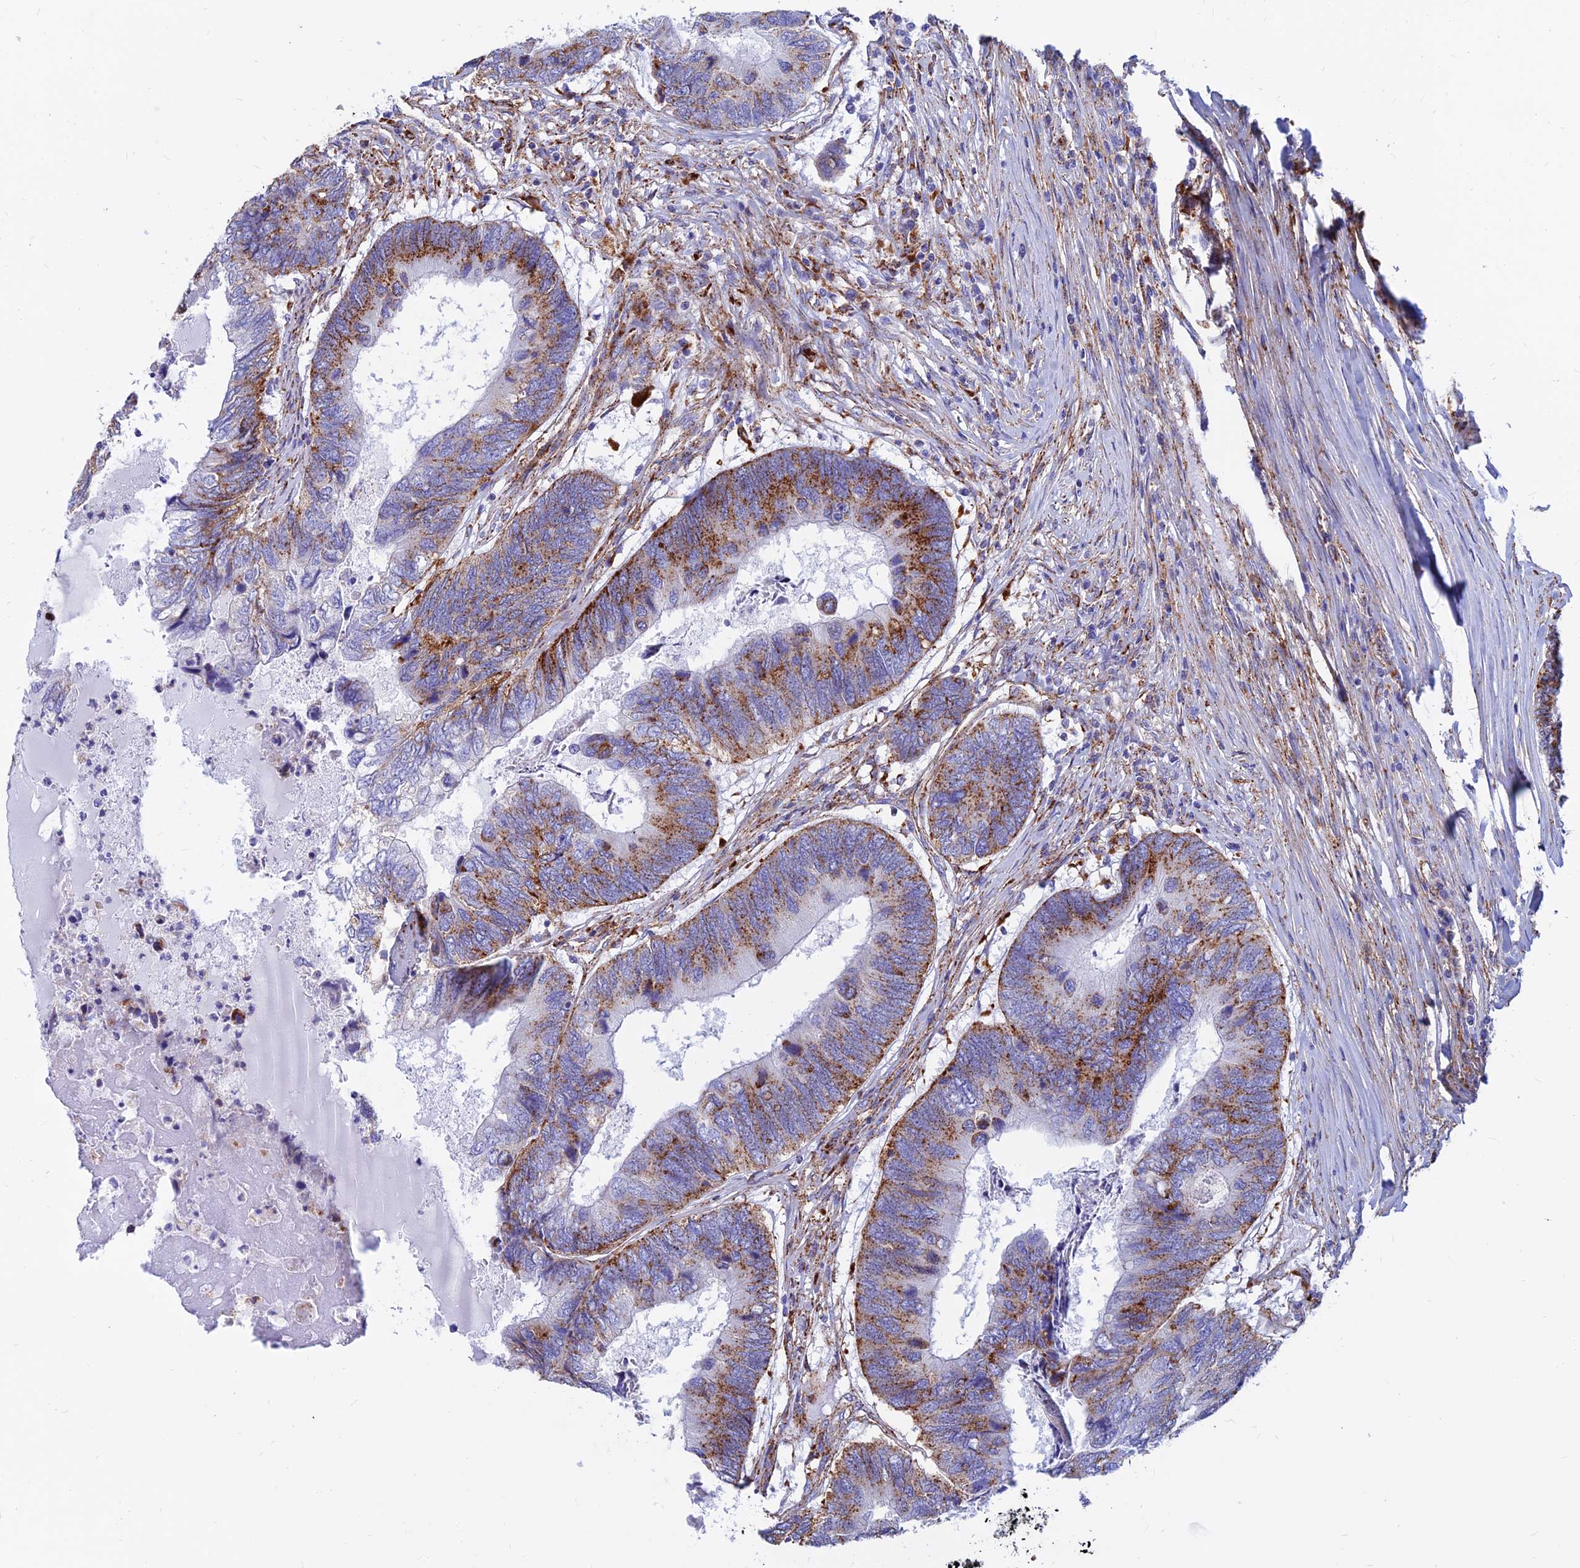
{"staining": {"intensity": "moderate", "quantity": ">75%", "location": "cytoplasmic/membranous"}, "tissue": "colorectal cancer", "cell_type": "Tumor cells", "image_type": "cancer", "snomed": [{"axis": "morphology", "description": "Adenocarcinoma, NOS"}, {"axis": "topography", "description": "Colon"}], "caption": "Colorectal cancer stained with IHC shows moderate cytoplasmic/membranous staining in about >75% of tumor cells.", "gene": "SPNS1", "patient": {"sex": "female", "age": 67}}